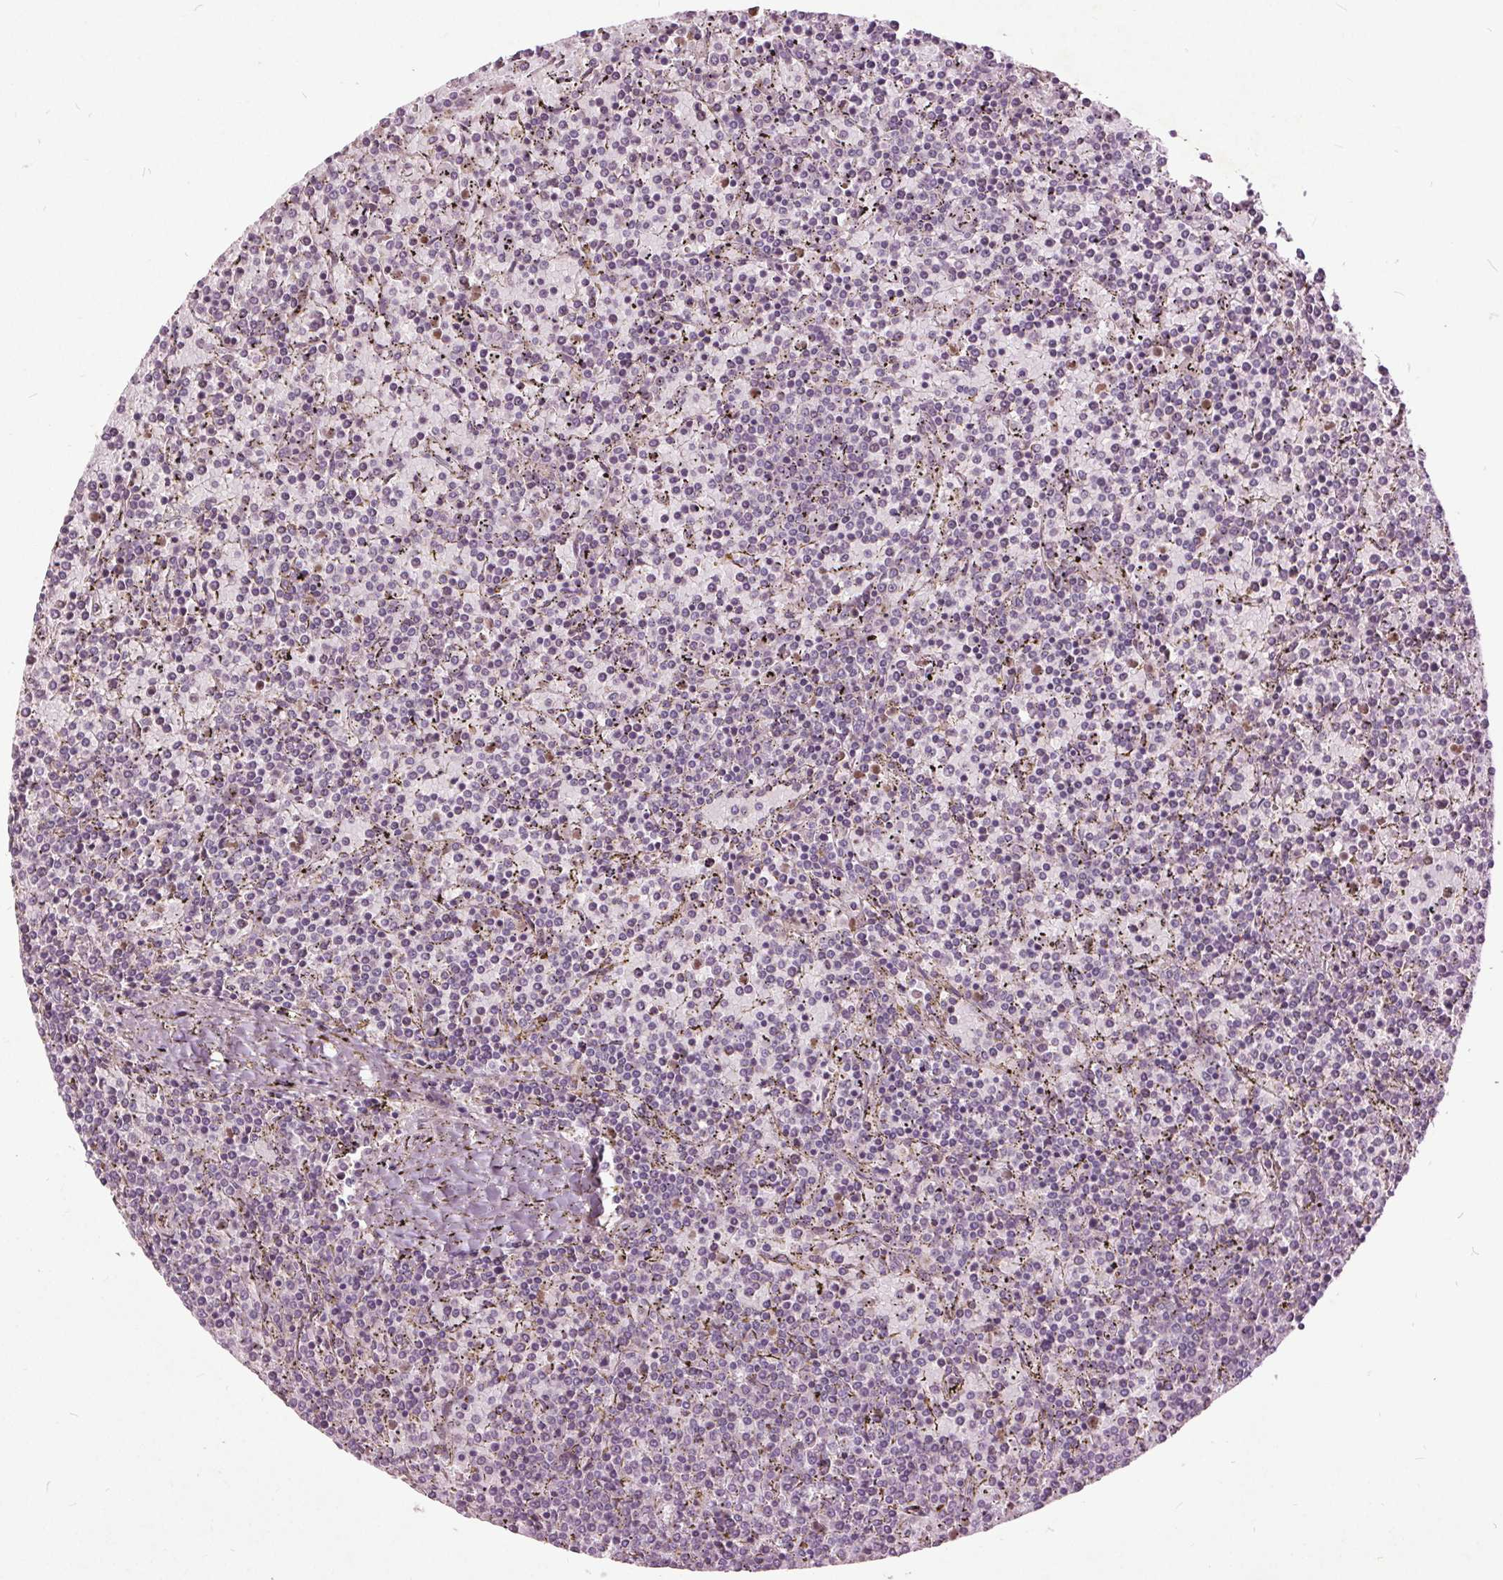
{"staining": {"intensity": "negative", "quantity": "none", "location": "none"}, "tissue": "lymphoma", "cell_type": "Tumor cells", "image_type": "cancer", "snomed": [{"axis": "morphology", "description": "Malignant lymphoma, non-Hodgkin's type, Low grade"}, {"axis": "topography", "description": "Spleen"}], "caption": "IHC of lymphoma demonstrates no positivity in tumor cells.", "gene": "PDGFD", "patient": {"sex": "female", "age": 77}}